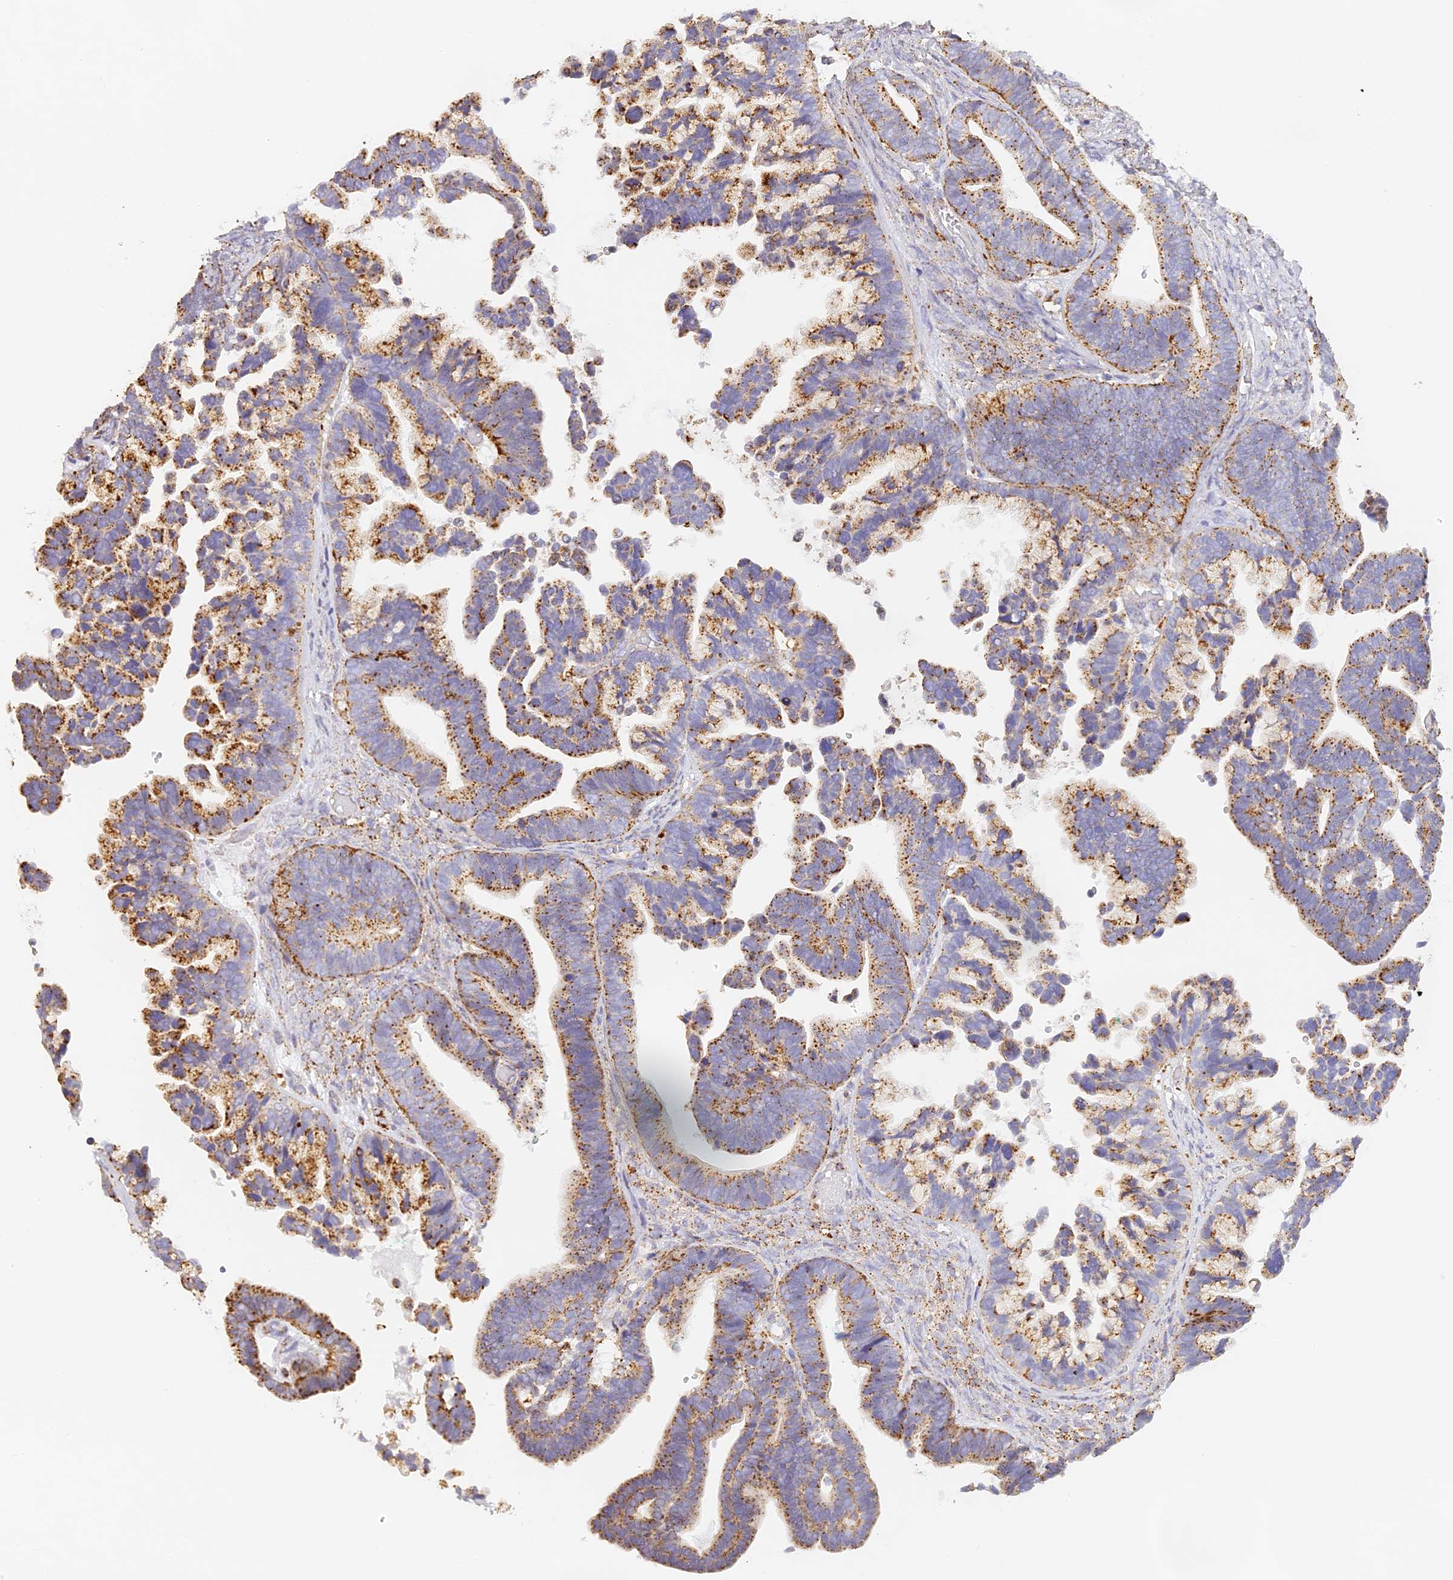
{"staining": {"intensity": "moderate", "quantity": ">75%", "location": "cytoplasmic/membranous"}, "tissue": "ovarian cancer", "cell_type": "Tumor cells", "image_type": "cancer", "snomed": [{"axis": "morphology", "description": "Cystadenocarcinoma, serous, NOS"}, {"axis": "topography", "description": "Ovary"}], "caption": "The histopathology image exhibits immunohistochemical staining of ovarian cancer. There is moderate cytoplasmic/membranous positivity is present in approximately >75% of tumor cells.", "gene": "LAMP2", "patient": {"sex": "female", "age": 56}}